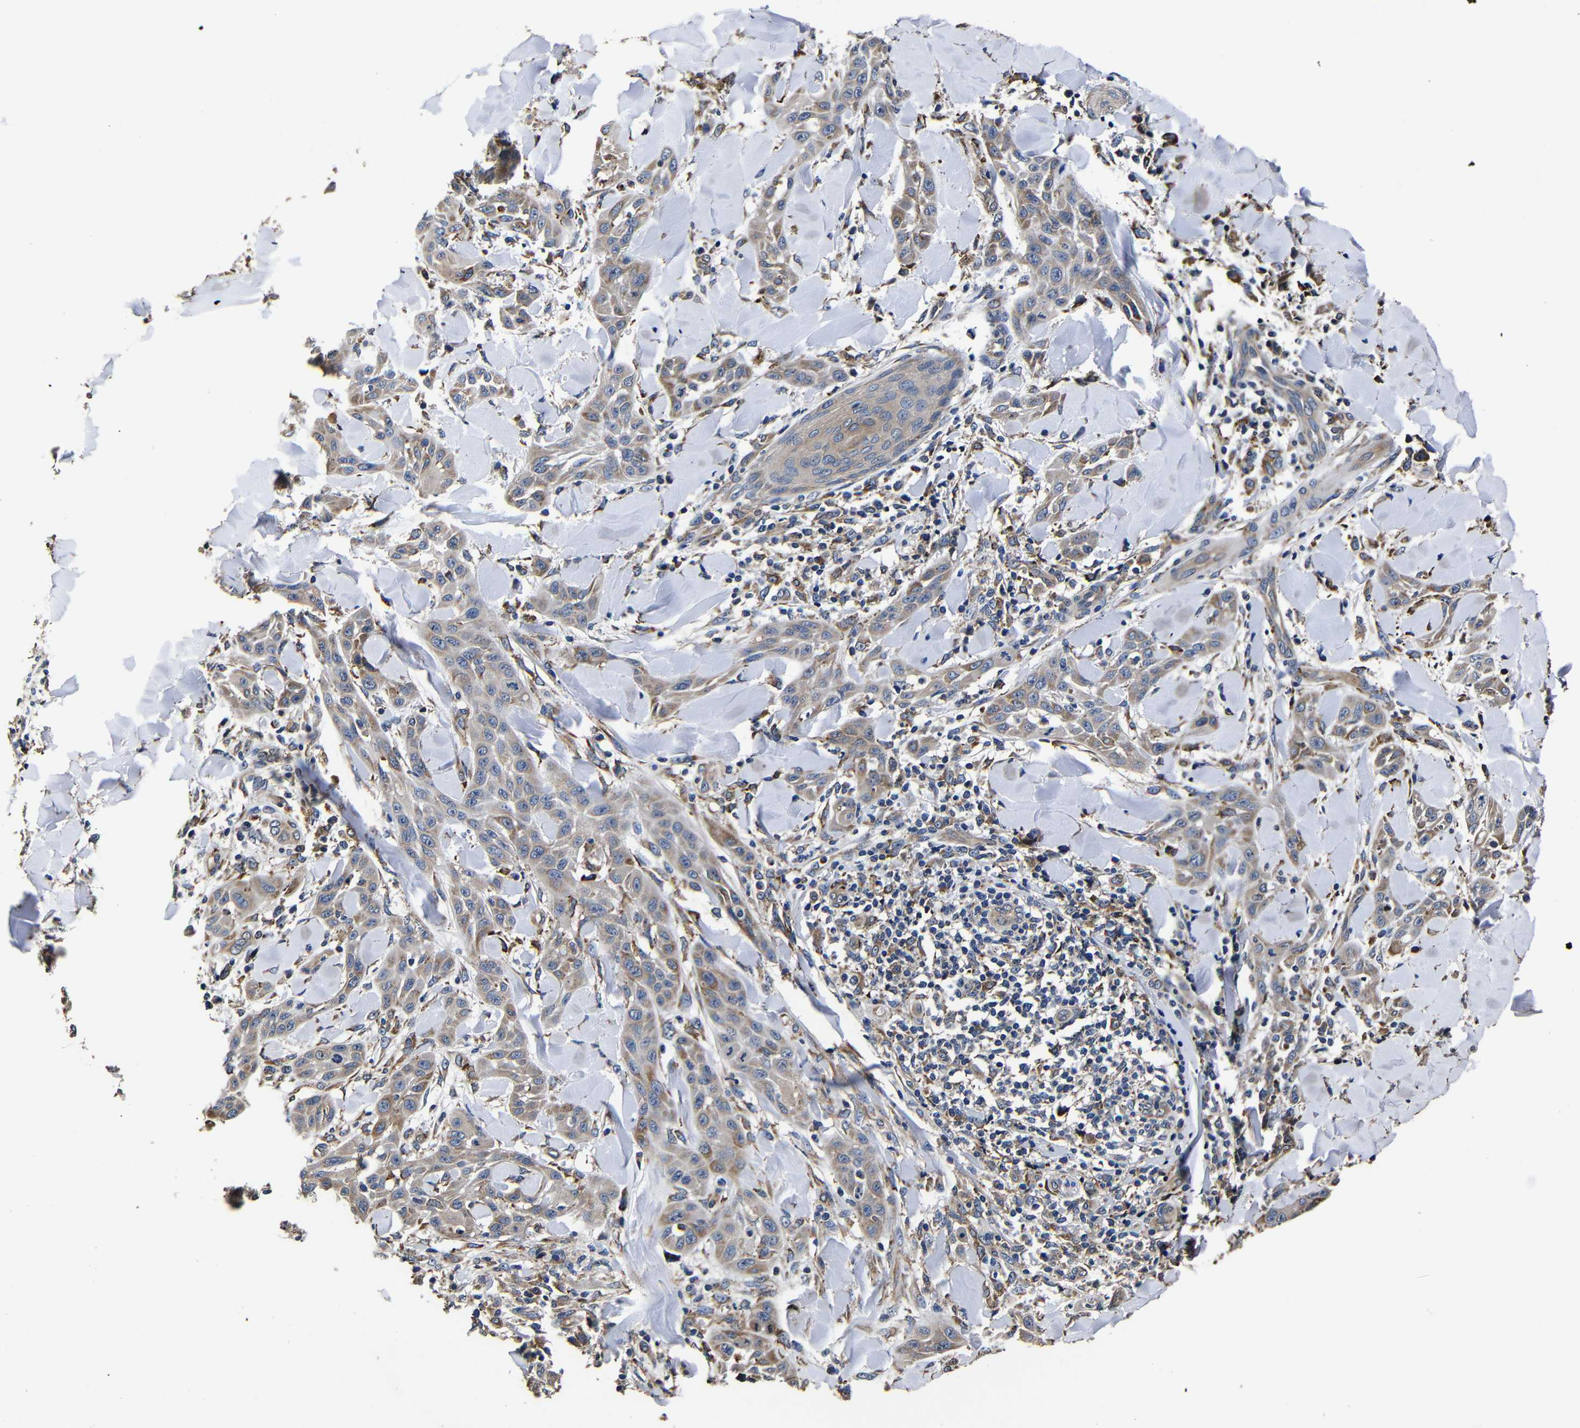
{"staining": {"intensity": "weak", "quantity": ">75%", "location": "cytoplasmic/membranous"}, "tissue": "skin cancer", "cell_type": "Tumor cells", "image_type": "cancer", "snomed": [{"axis": "morphology", "description": "Squamous cell carcinoma, NOS"}, {"axis": "topography", "description": "Skin"}], "caption": "Skin squamous cell carcinoma was stained to show a protein in brown. There is low levels of weak cytoplasmic/membranous expression in approximately >75% of tumor cells.", "gene": "SCN9A", "patient": {"sex": "male", "age": 24}}